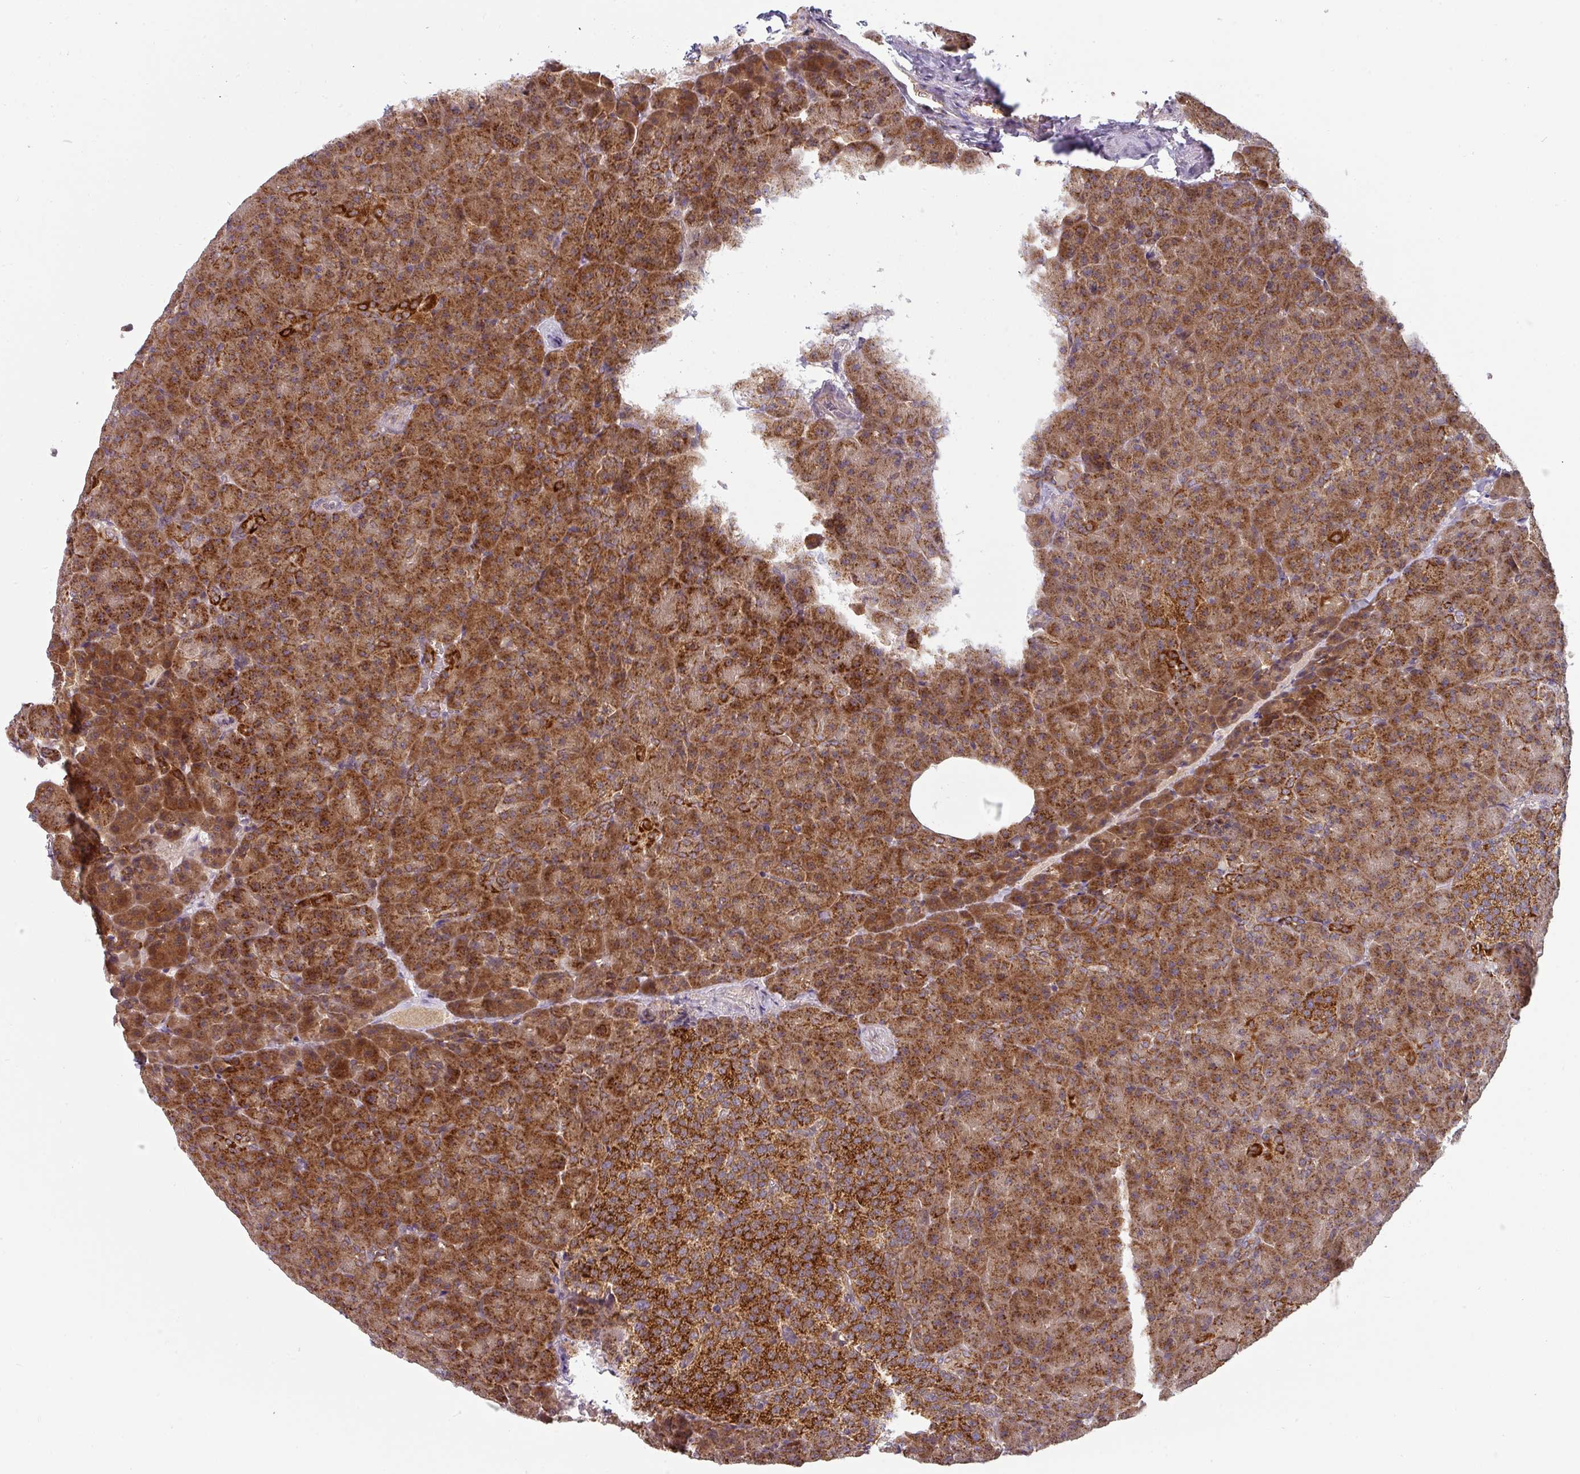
{"staining": {"intensity": "strong", "quantity": ">75%", "location": "cytoplasmic/membranous"}, "tissue": "pancreas", "cell_type": "Exocrine glandular cells", "image_type": "normal", "snomed": [{"axis": "morphology", "description": "Normal tissue, NOS"}, {"axis": "topography", "description": "Pancreas"}], "caption": "The histopathology image demonstrates staining of normal pancreas, revealing strong cytoplasmic/membranous protein staining (brown color) within exocrine glandular cells.", "gene": "MRPS16", "patient": {"sex": "female", "age": 74}}